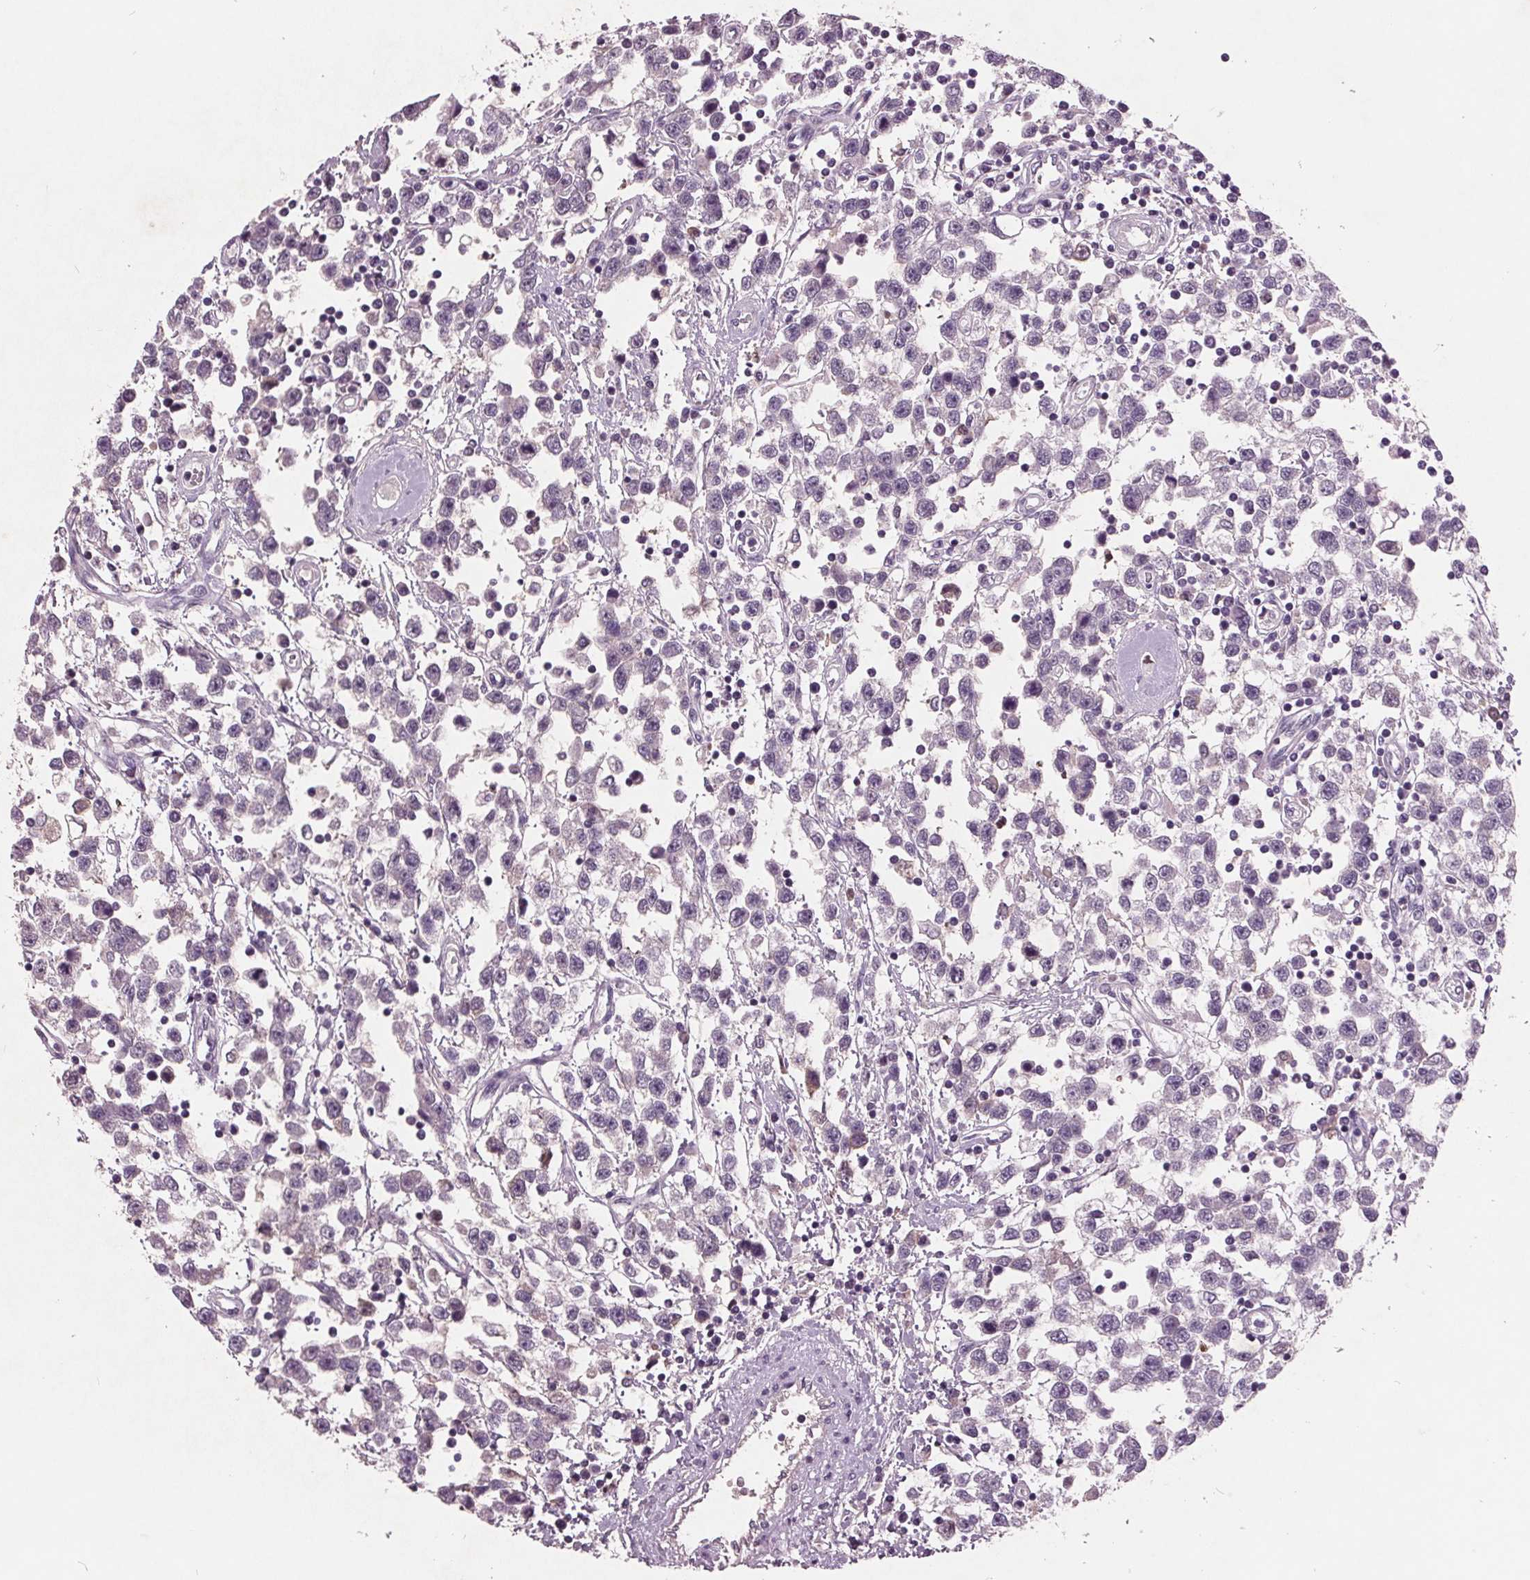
{"staining": {"intensity": "moderate", "quantity": "25%-75%", "location": "cytoplasmic/membranous"}, "tissue": "testis cancer", "cell_type": "Tumor cells", "image_type": "cancer", "snomed": [{"axis": "morphology", "description": "Seminoma, NOS"}, {"axis": "topography", "description": "Testis"}], "caption": "Human testis cancer stained with a protein marker reveals moderate staining in tumor cells.", "gene": "C6", "patient": {"sex": "male", "age": 34}}